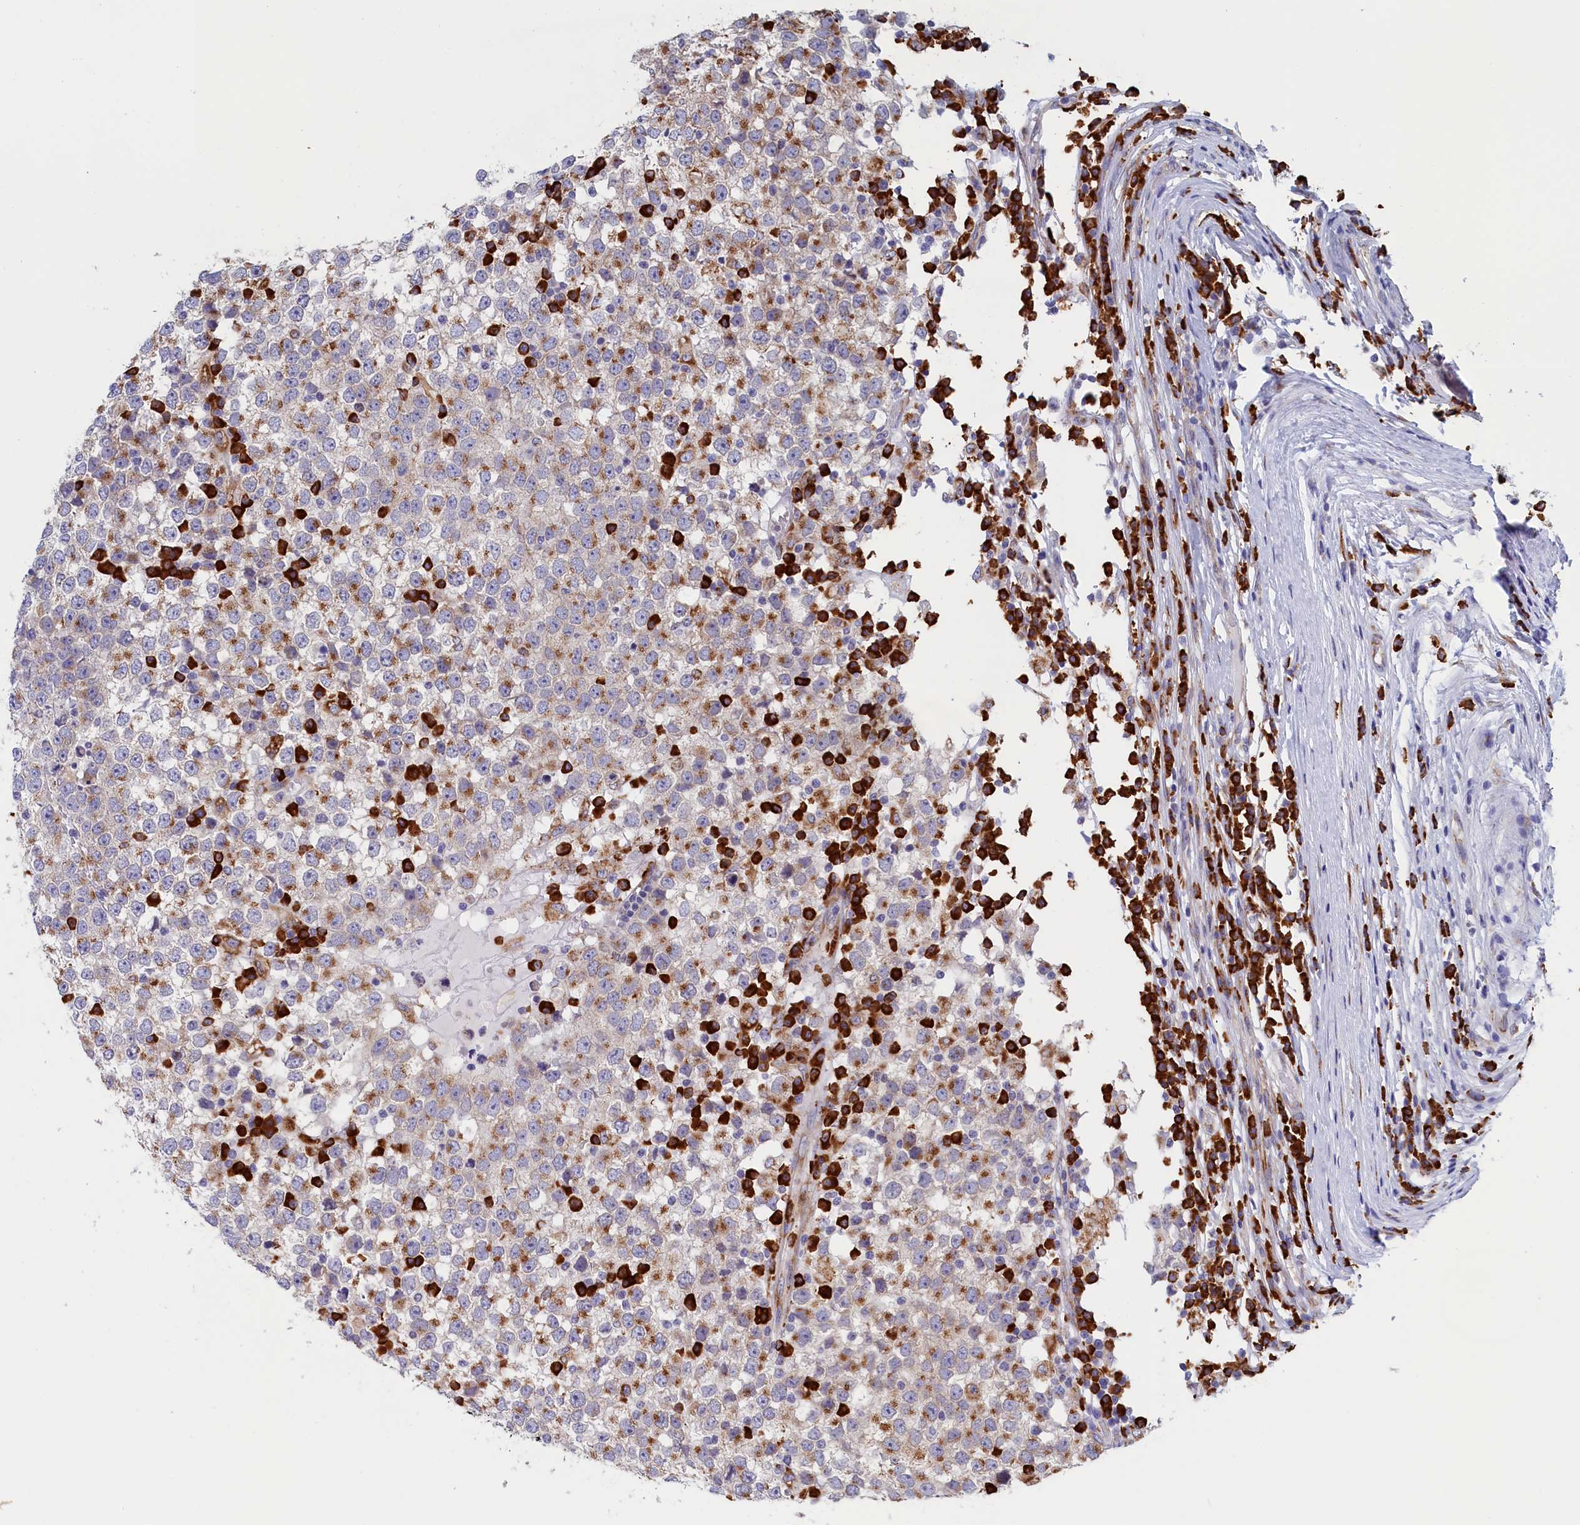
{"staining": {"intensity": "moderate", "quantity": "<25%", "location": "cytoplasmic/membranous"}, "tissue": "testis cancer", "cell_type": "Tumor cells", "image_type": "cancer", "snomed": [{"axis": "morphology", "description": "Seminoma, NOS"}, {"axis": "topography", "description": "Testis"}], "caption": "IHC of human testis cancer (seminoma) shows low levels of moderate cytoplasmic/membranous positivity in about <25% of tumor cells. (DAB = brown stain, brightfield microscopy at high magnification).", "gene": "CCDC68", "patient": {"sex": "male", "age": 65}}